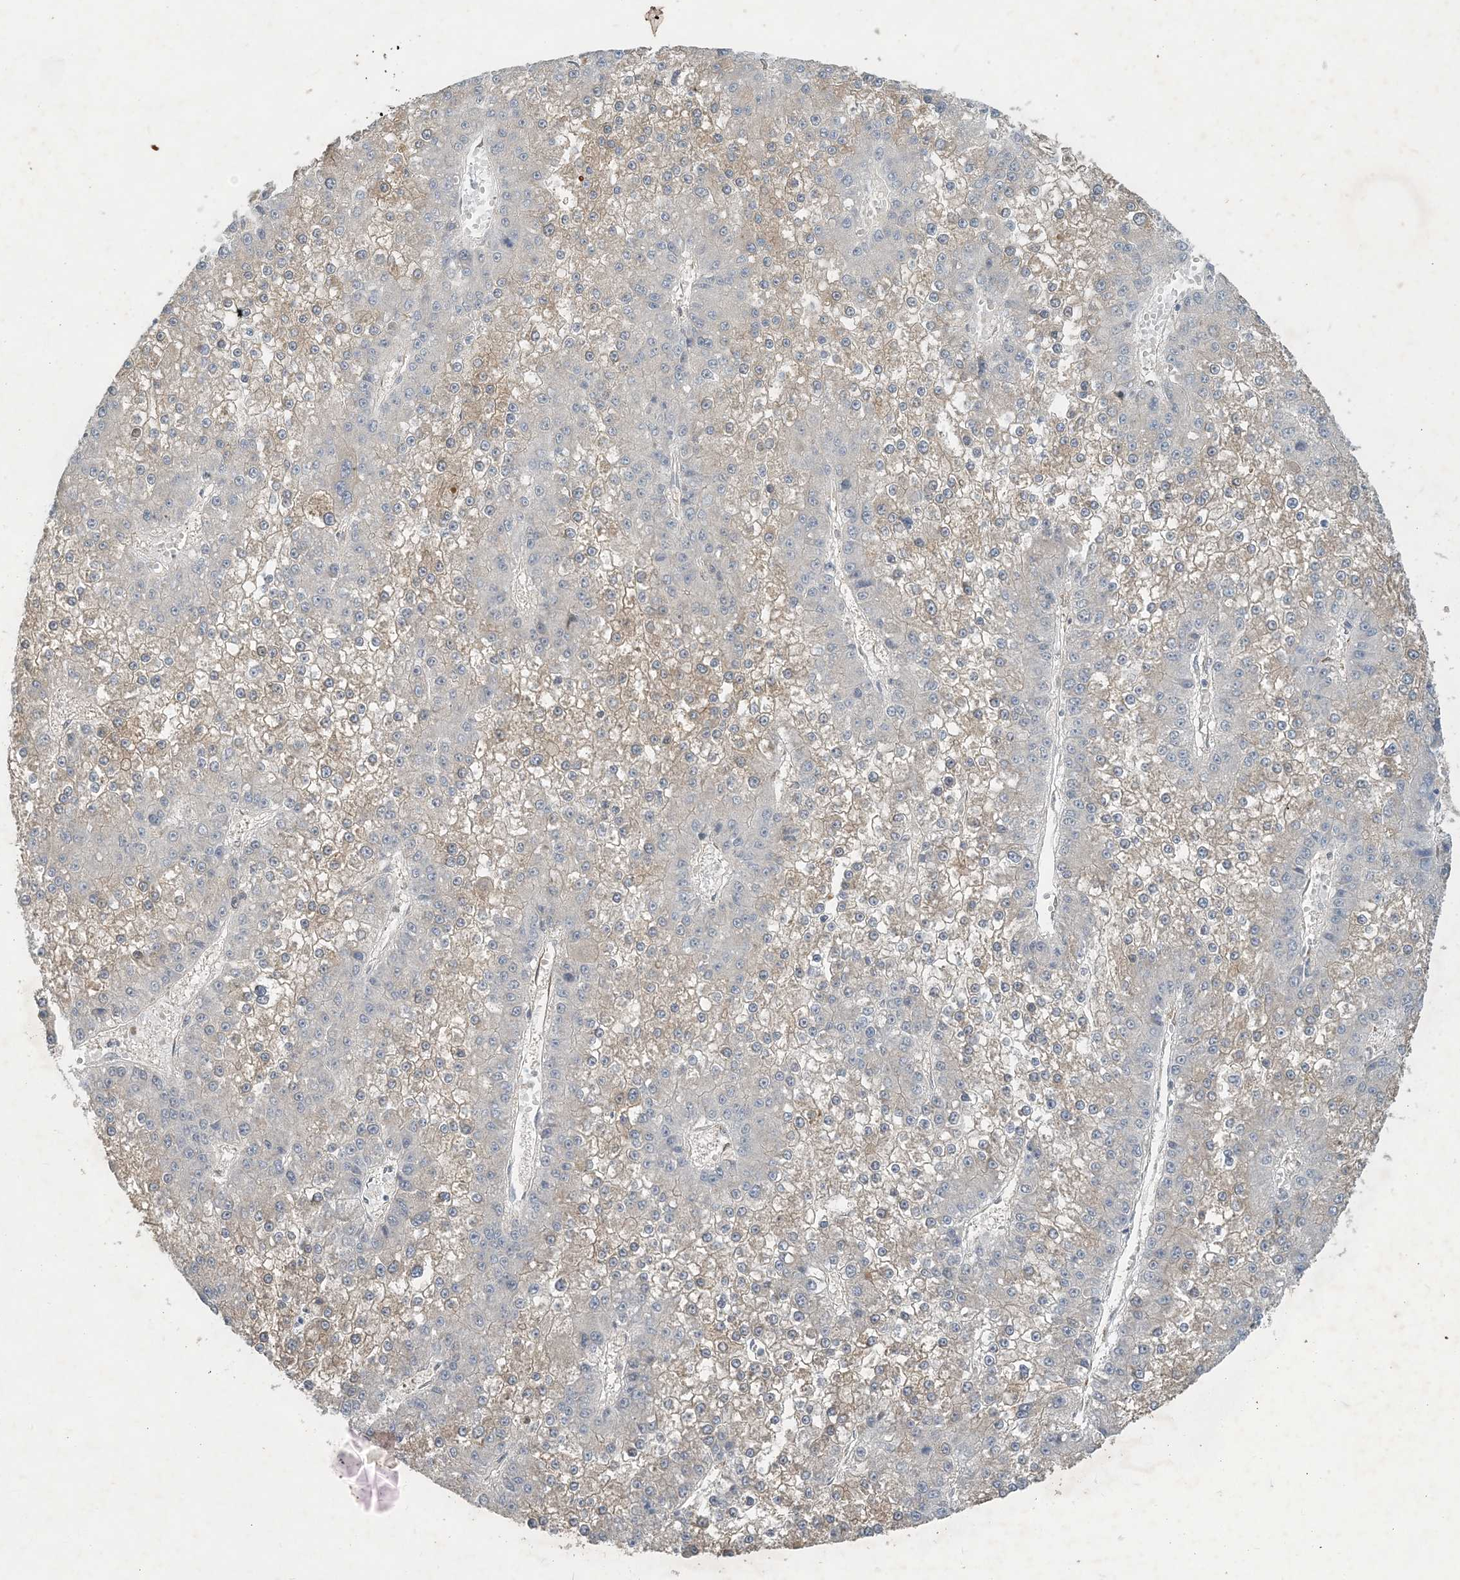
{"staining": {"intensity": "negative", "quantity": "none", "location": "none"}, "tissue": "liver cancer", "cell_type": "Tumor cells", "image_type": "cancer", "snomed": [{"axis": "morphology", "description": "Carcinoma, Hepatocellular, NOS"}, {"axis": "topography", "description": "Liver"}], "caption": "Tumor cells show no significant expression in liver cancer (hepatocellular carcinoma).", "gene": "CDS1", "patient": {"sex": "female", "age": 73}}